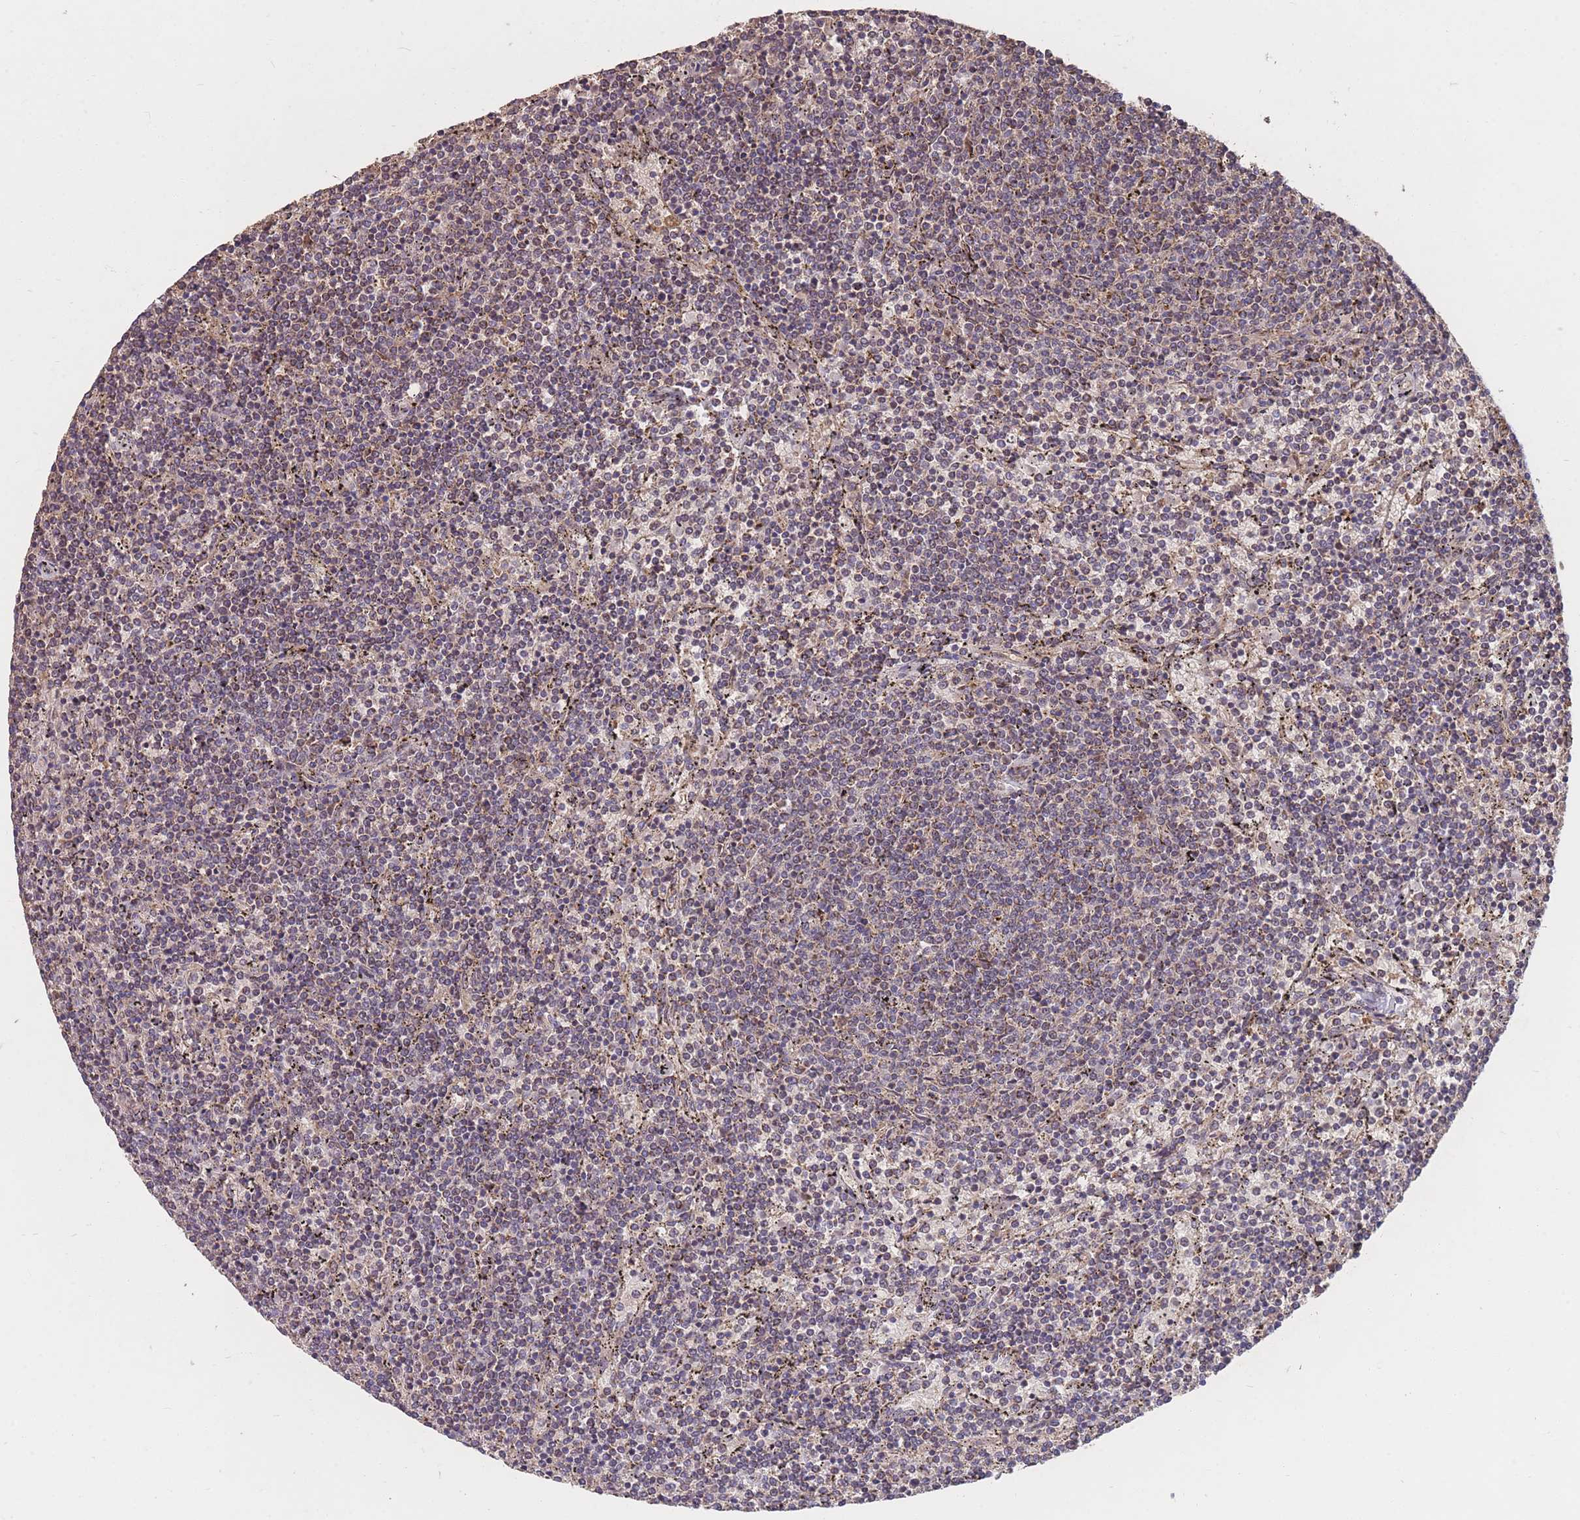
{"staining": {"intensity": "negative", "quantity": "none", "location": "none"}, "tissue": "lymphoma", "cell_type": "Tumor cells", "image_type": "cancer", "snomed": [{"axis": "morphology", "description": "Malignant lymphoma, non-Hodgkin's type, Low grade"}, {"axis": "topography", "description": "Spleen"}], "caption": "The IHC image has no significant expression in tumor cells of low-grade malignant lymphoma, non-Hodgkin's type tissue.", "gene": "PTPMT1", "patient": {"sex": "female", "age": 50}}